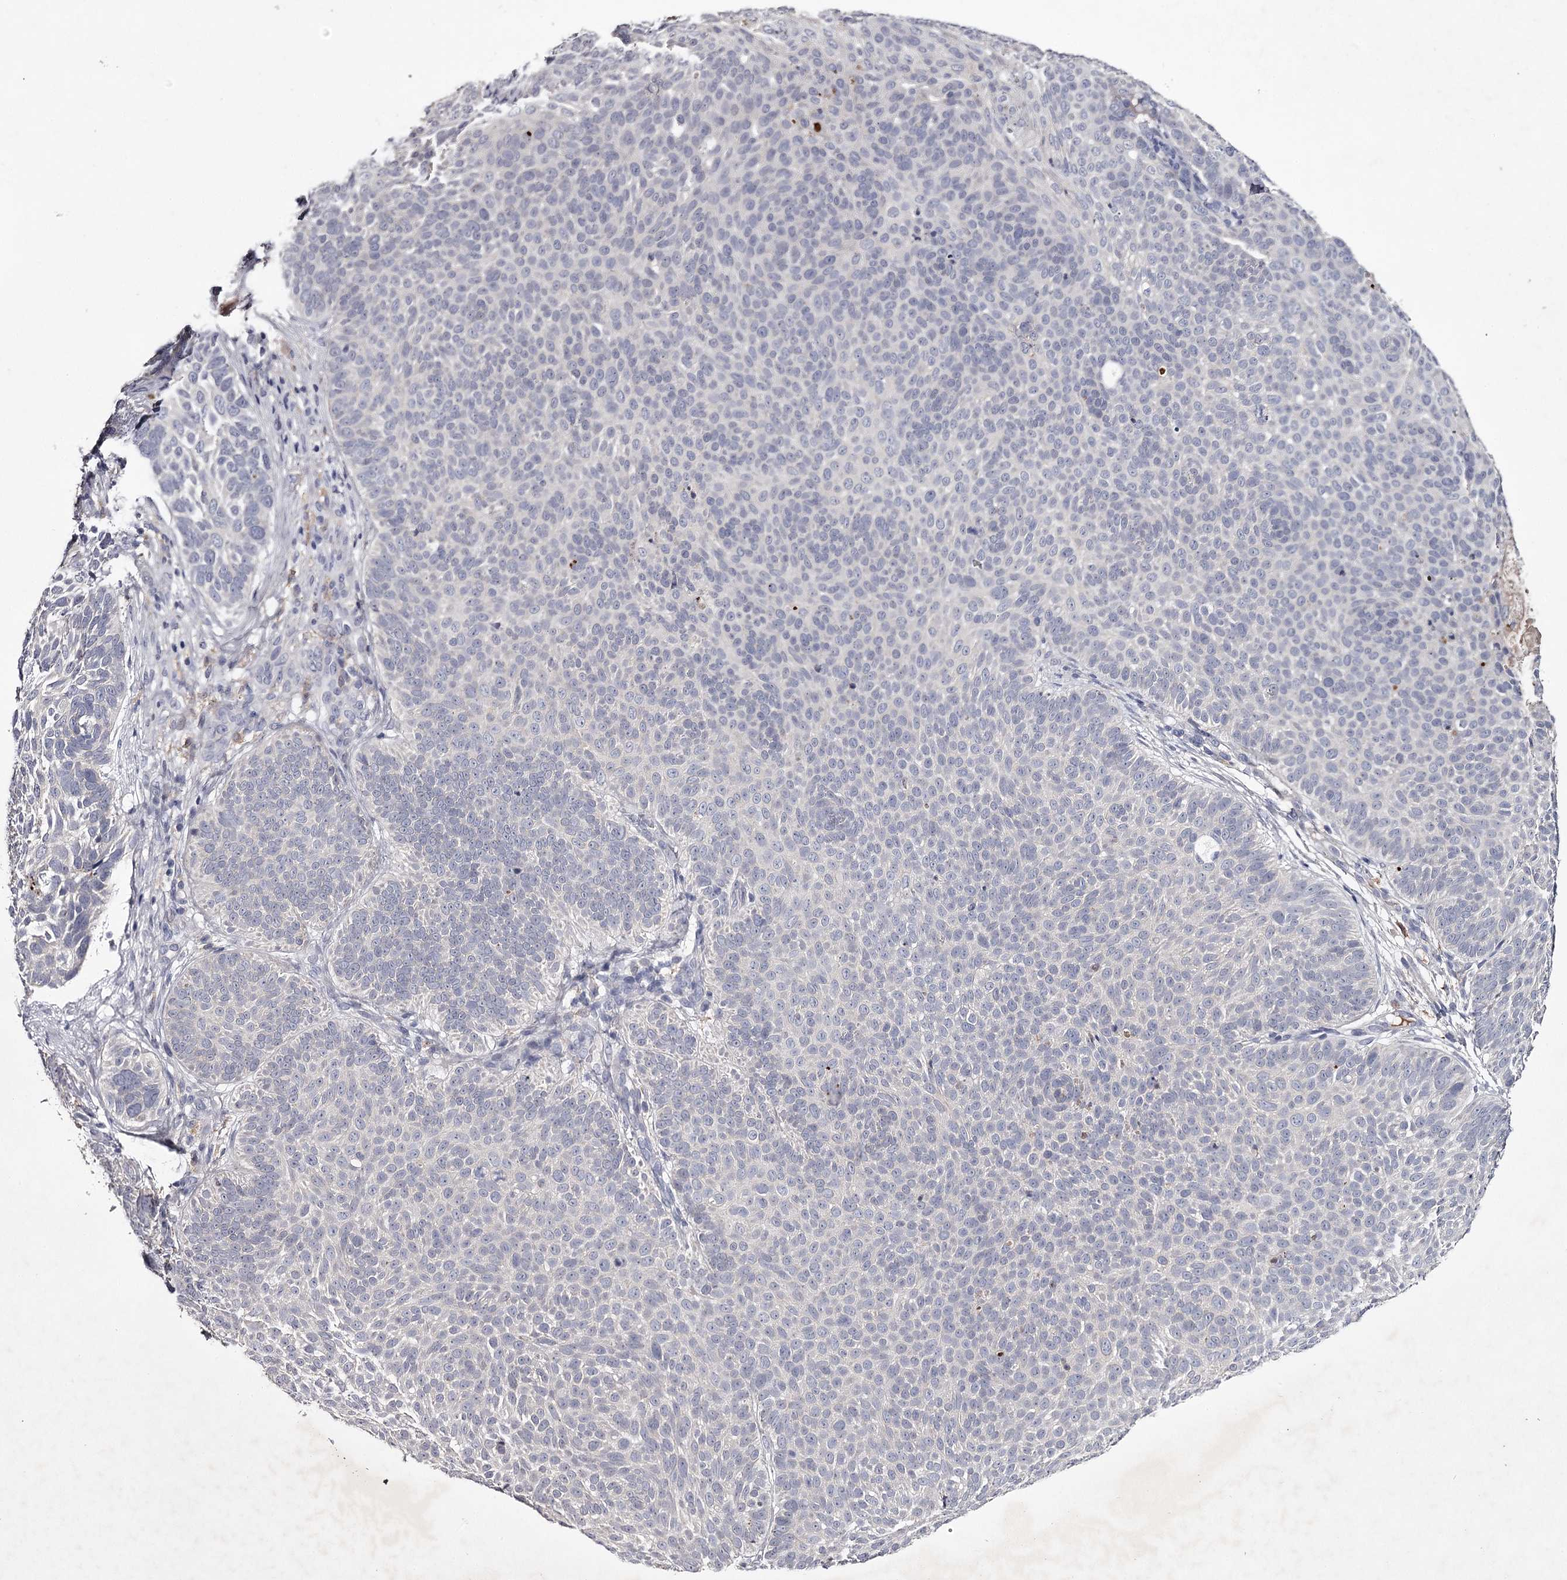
{"staining": {"intensity": "negative", "quantity": "none", "location": "none"}, "tissue": "skin cancer", "cell_type": "Tumor cells", "image_type": "cancer", "snomed": [{"axis": "morphology", "description": "Basal cell carcinoma"}, {"axis": "topography", "description": "Skin"}], "caption": "Tumor cells show no significant expression in skin cancer (basal cell carcinoma).", "gene": "FDXACB1", "patient": {"sex": "male", "age": 85}}